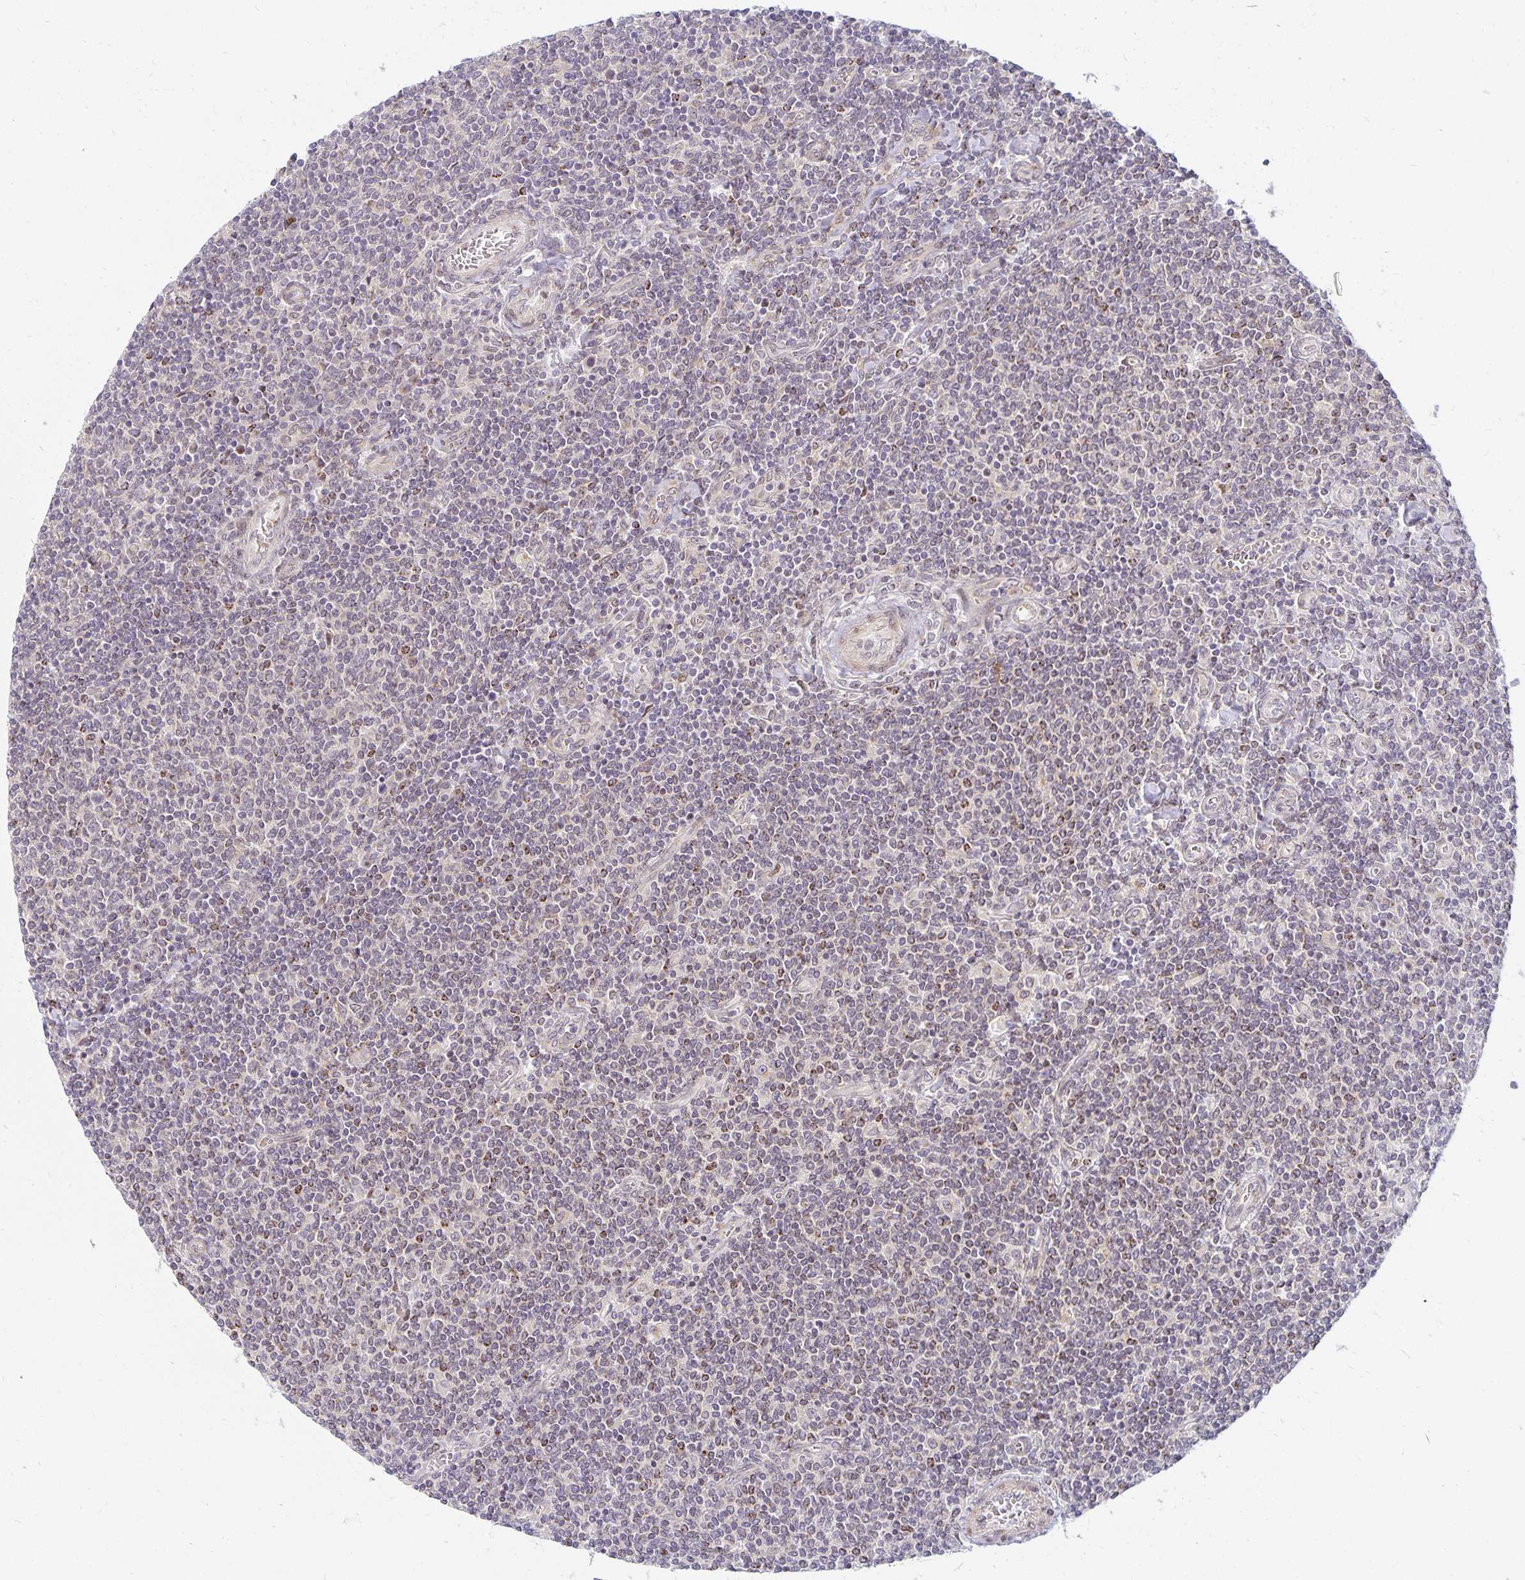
{"staining": {"intensity": "negative", "quantity": "none", "location": "none"}, "tissue": "lymphoma", "cell_type": "Tumor cells", "image_type": "cancer", "snomed": [{"axis": "morphology", "description": "Malignant lymphoma, non-Hodgkin's type, Low grade"}, {"axis": "topography", "description": "Lymph node"}], "caption": "Lymphoma was stained to show a protein in brown. There is no significant positivity in tumor cells.", "gene": "EHF", "patient": {"sex": "male", "age": 52}}